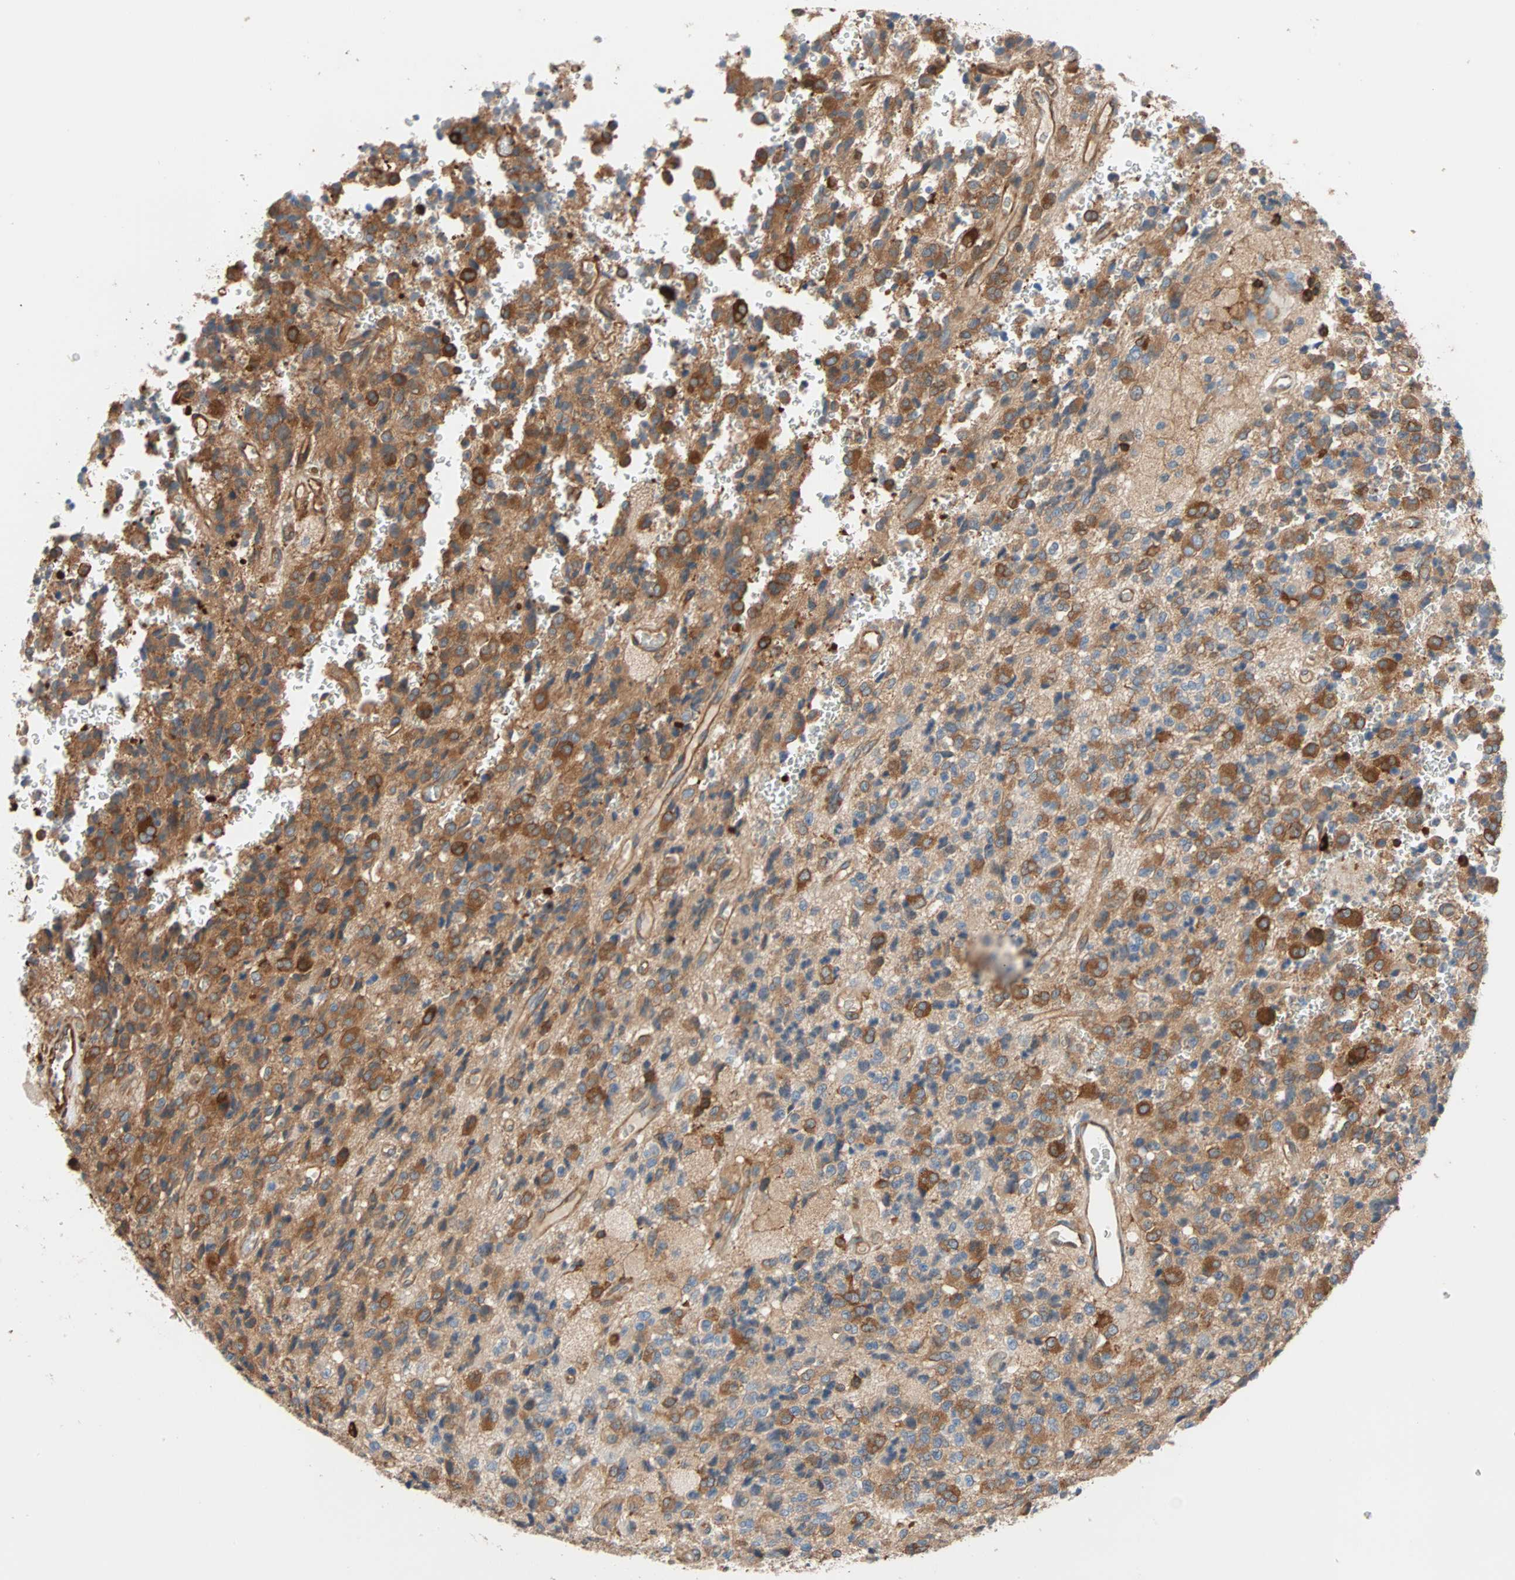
{"staining": {"intensity": "strong", "quantity": ">75%", "location": "cytoplasmic/membranous"}, "tissue": "glioma", "cell_type": "Tumor cells", "image_type": "cancer", "snomed": [{"axis": "morphology", "description": "Glioma, malignant, High grade"}, {"axis": "topography", "description": "pancreas cauda"}], "caption": "Strong cytoplasmic/membranous protein staining is present in about >75% of tumor cells in high-grade glioma (malignant).", "gene": "EEF2", "patient": {"sex": "male", "age": 60}}